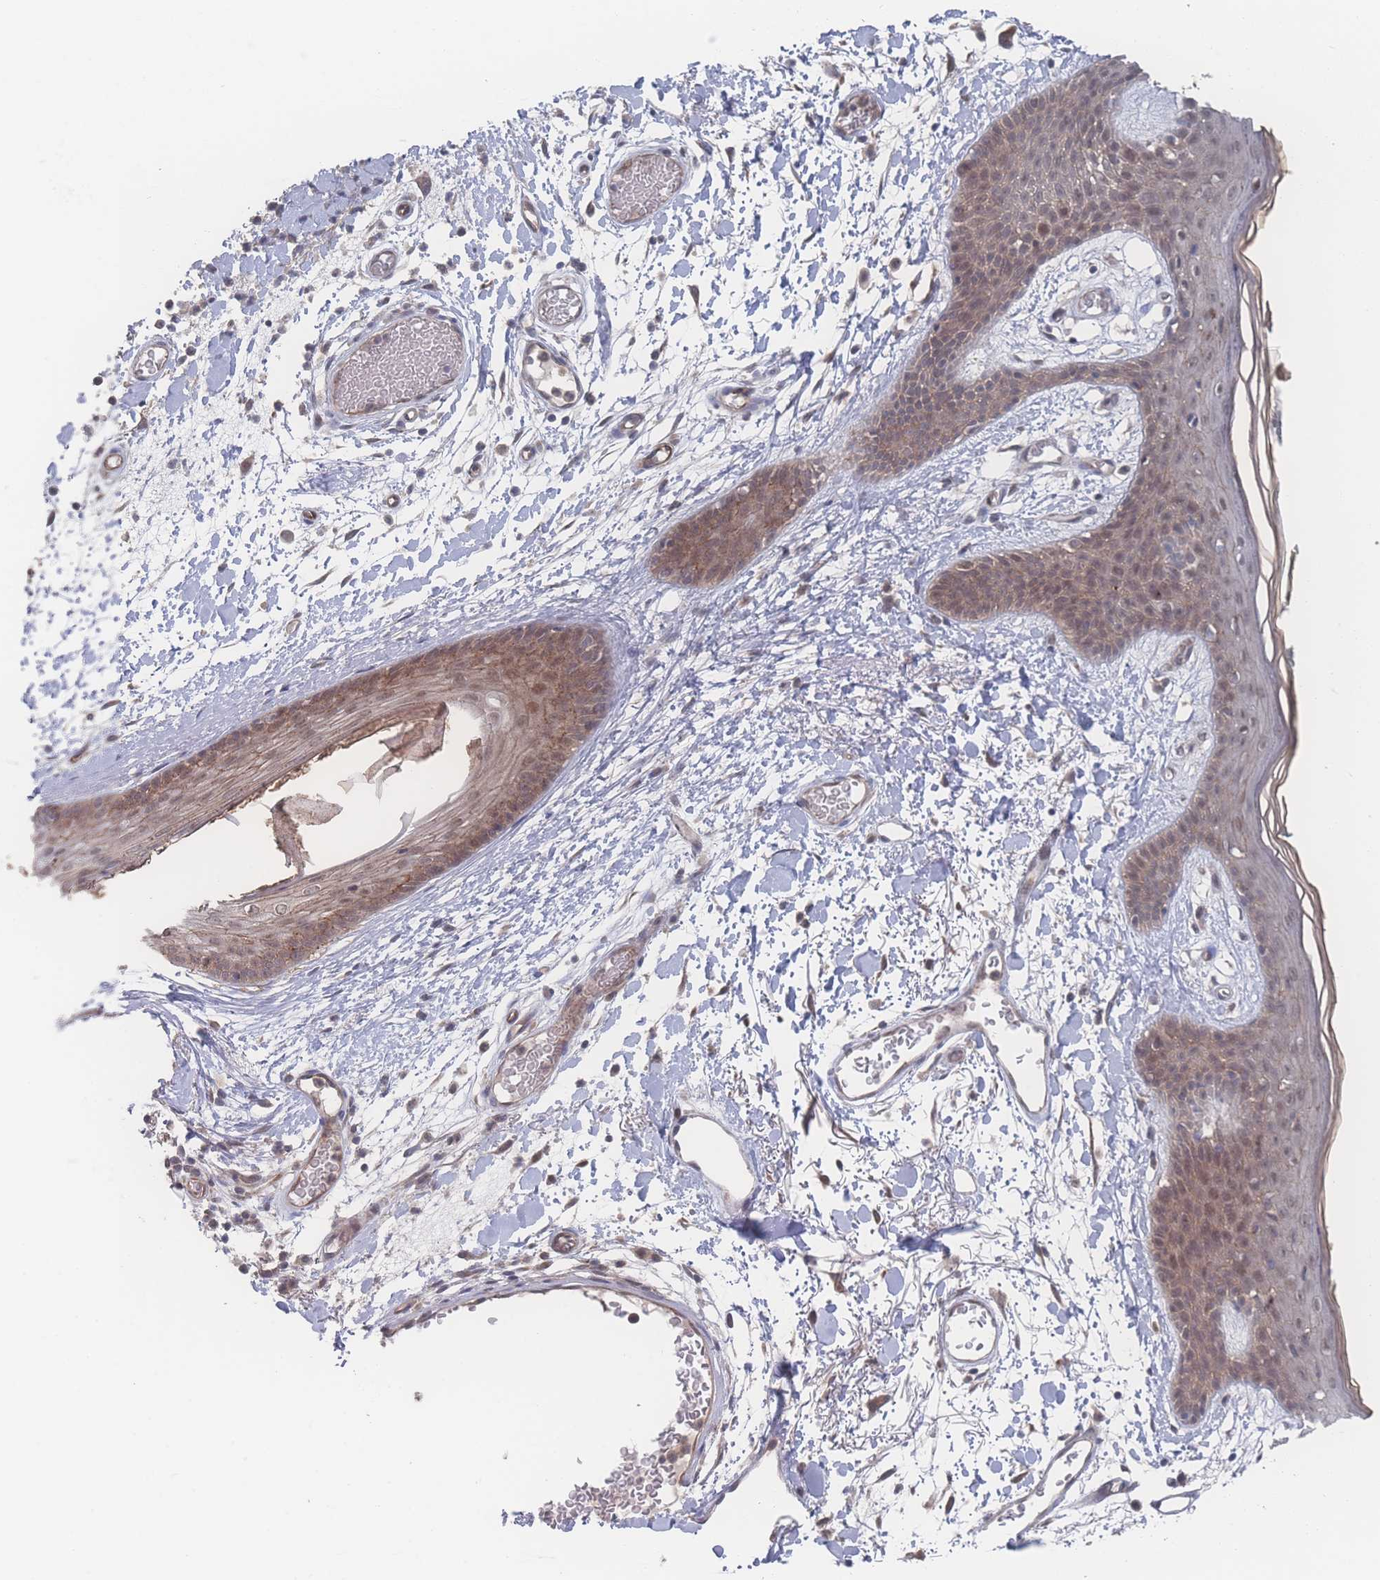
{"staining": {"intensity": "weak", "quantity": "25%-75%", "location": "cytoplasmic/membranous,nuclear"}, "tissue": "skin", "cell_type": "Fibroblasts", "image_type": "normal", "snomed": [{"axis": "morphology", "description": "Normal tissue, NOS"}, {"axis": "topography", "description": "Skin"}], "caption": "The photomicrograph reveals immunohistochemical staining of benign skin. There is weak cytoplasmic/membranous,nuclear positivity is seen in about 25%-75% of fibroblasts. (DAB IHC, brown staining for protein, blue staining for nuclei).", "gene": "NBEAL1", "patient": {"sex": "male", "age": 79}}